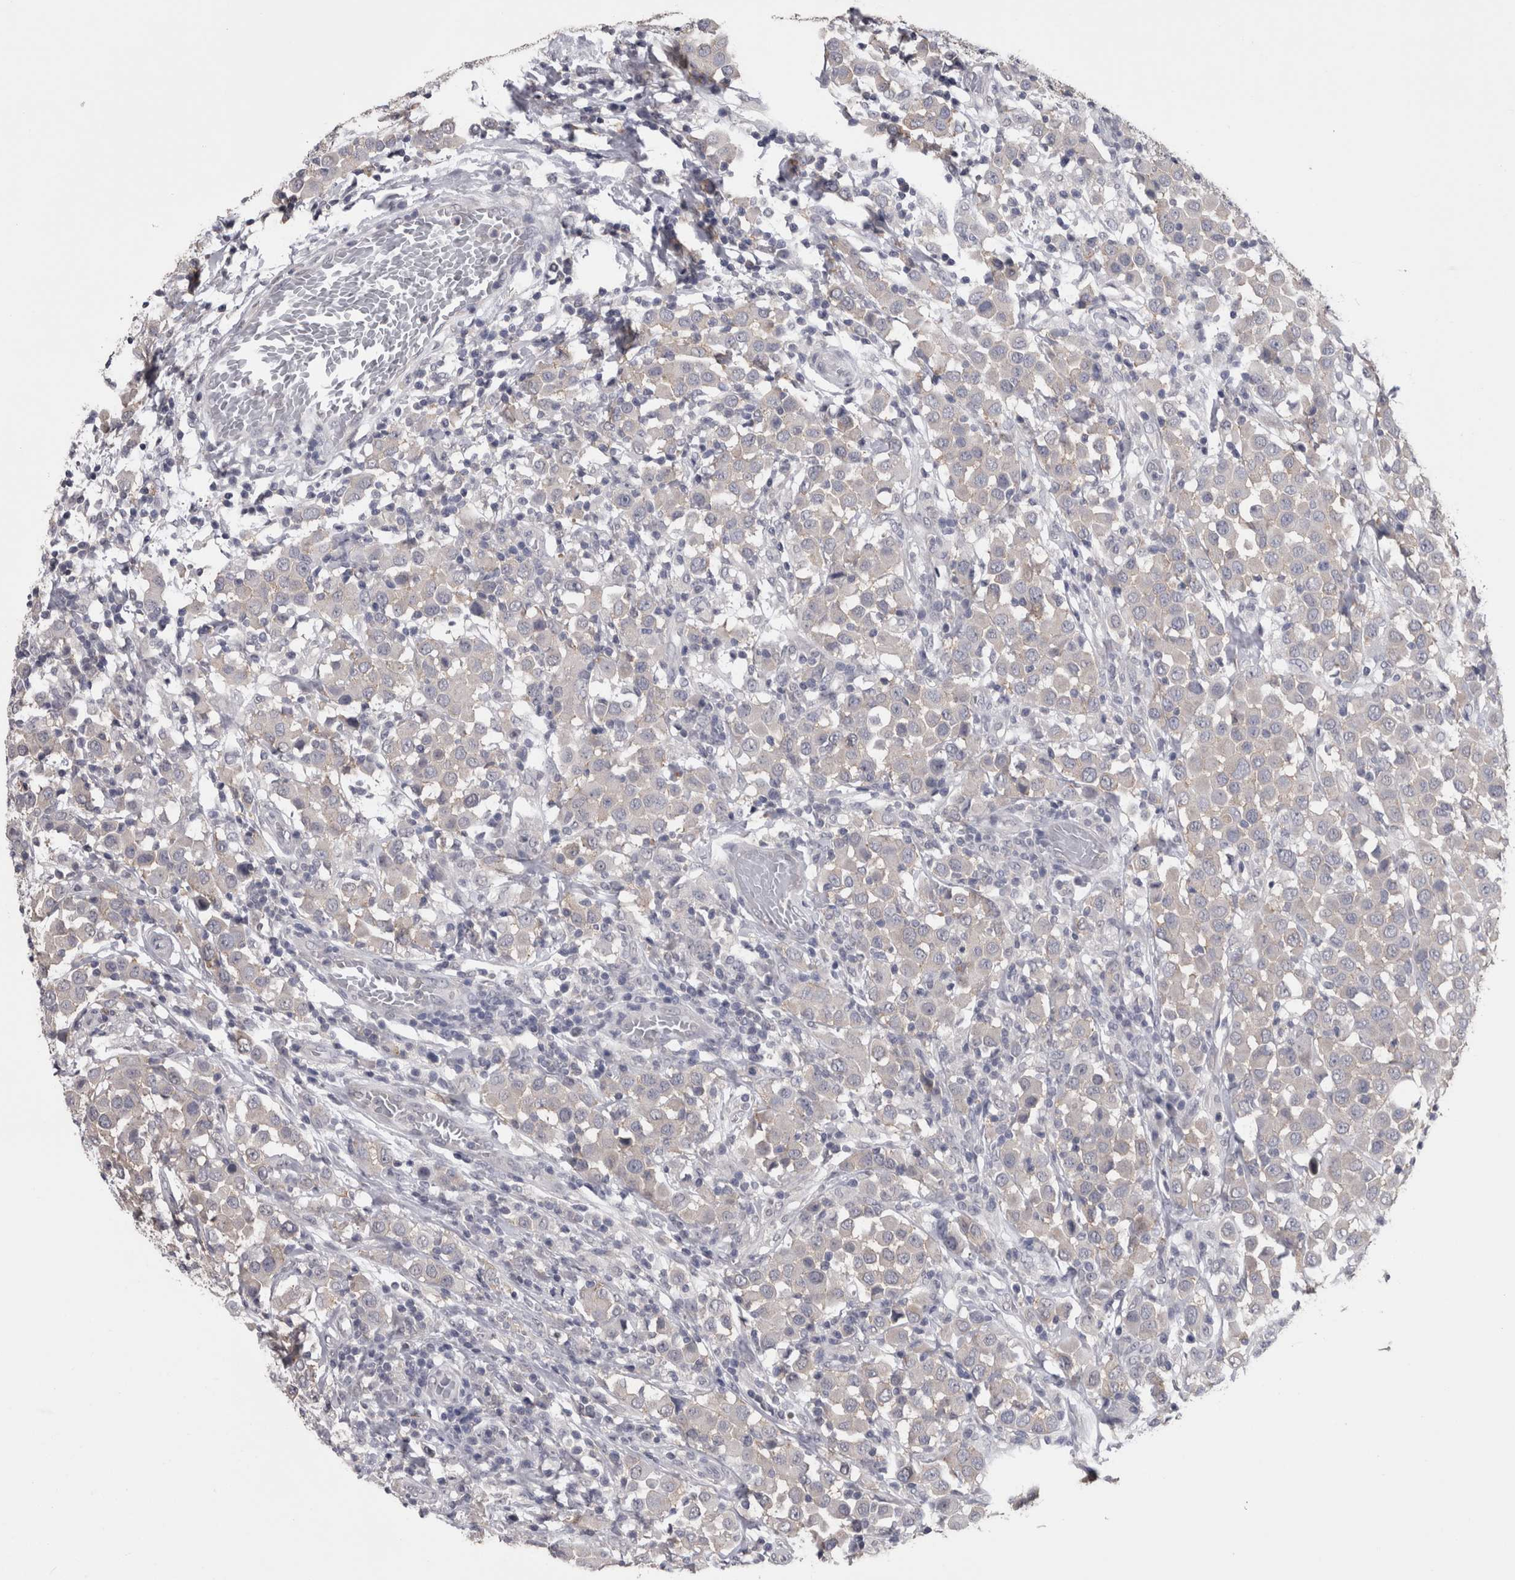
{"staining": {"intensity": "negative", "quantity": "none", "location": "none"}, "tissue": "breast cancer", "cell_type": "Tumor cells", "image_type": "cancer", "snomed": [{"axis": "morphology", "description": "Duct carcinoma"}, {"axis": "topography", "description": "Breast"}], "caption": "High magnification brightfield microscopy of breast cancer stained with DAB (brown) and counterstained with hematoxylin (blue): tumor cells show no significant positivity.", "gene": "DDX6", "patient": {"sex": "female", "age": 61}}